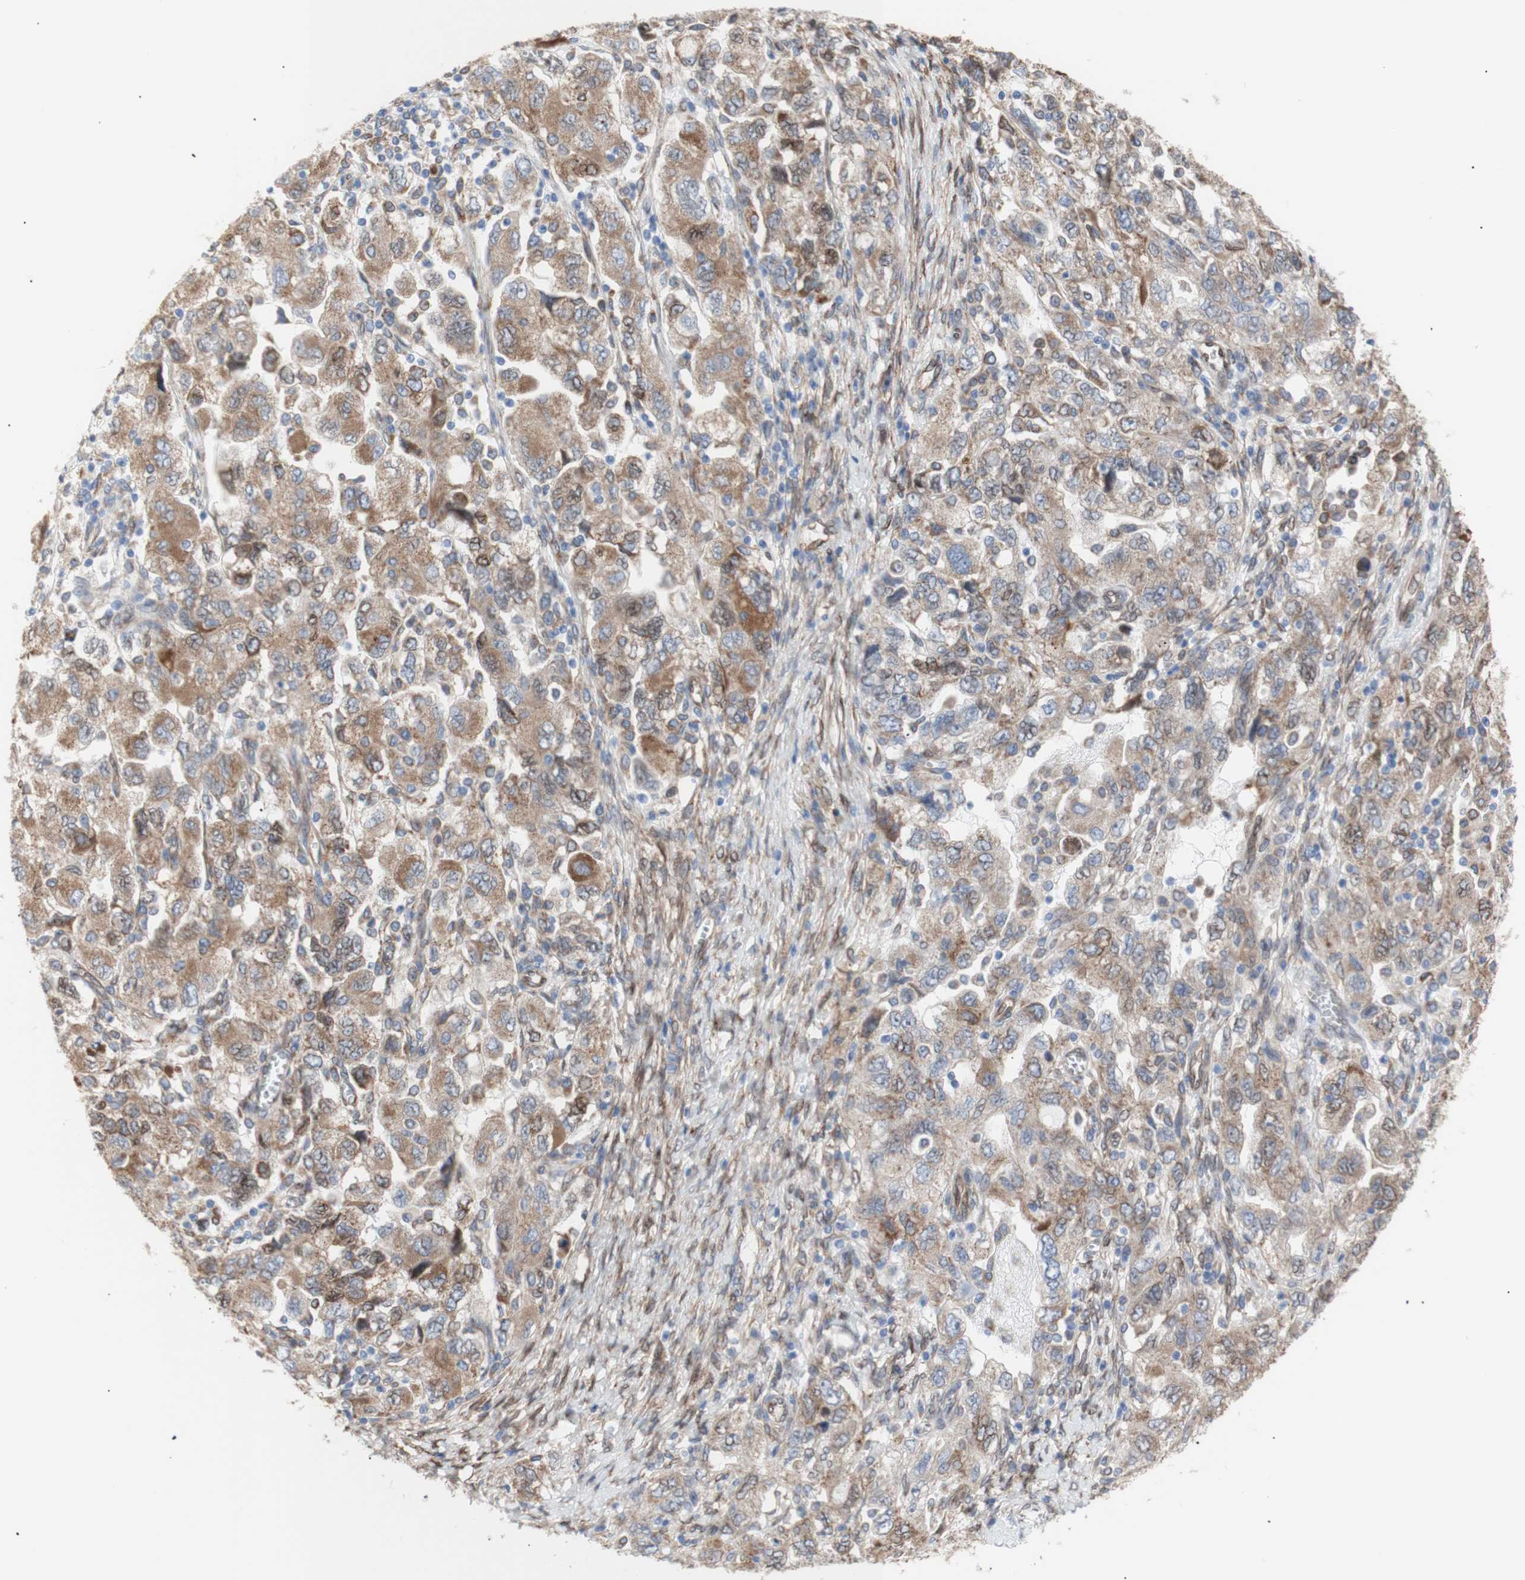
{"staining": {"intensity": "moderate", "quantity": ">75%", "location": "cytoplasmic/membranous,nuclear"}, "tissue": "ovarian cancer", "cell_type": "Tumor cells", "image_type": "cancer", "snomed": [{"axis": "morphology", "description": "Carcinoma, NOS"}, {"axis": "morphology", "description": "Cystadenocarcinoma, serous, NOS"}, {"axis": "topography", "description": "Ovary"}], "caption": "Immunohistochemical staining of human ovarian cancer shows moderate cytoplasmic/membranous and nuclear protein staining in about >75% of tumor cells.", "gene": "ERLIN1", "patient": {"sex": "female", "age": 69}}